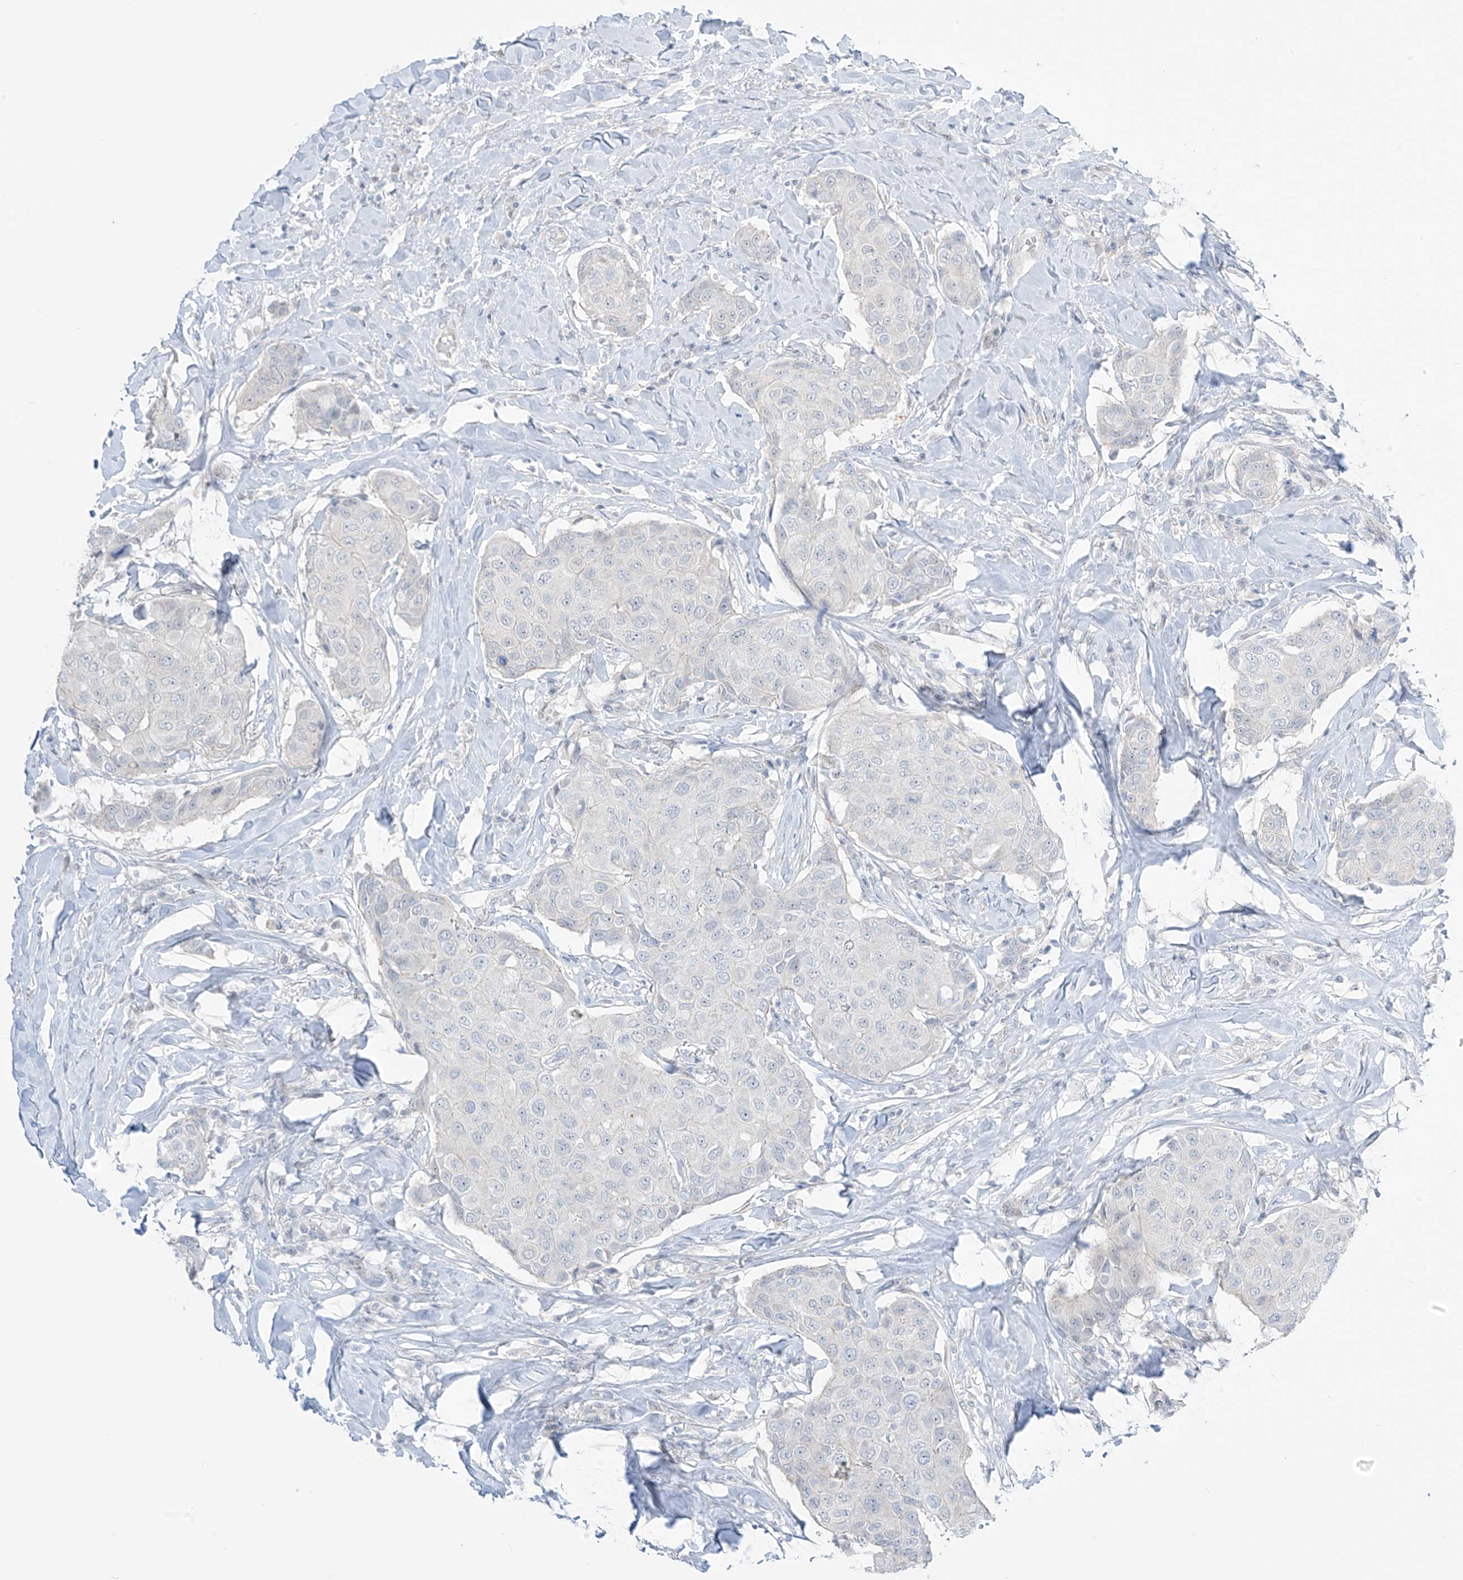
{"staining": {"intensity": "negative", "quantity": "none", "location": "none"}, "tissue": "breast cancer", "cell_type": "Tumor cells", "image_type": "cancer", "snomed": [{"axis": "morphology", "description": "Duct carcinoma"}, {"axis": "topography", "description": "Breast"}], "caption": "The micrograph reveals no staining of tumor cells in breast cancer.", "gene": "ASPRV1", "patient": {"sex": "female", "age": 80}}